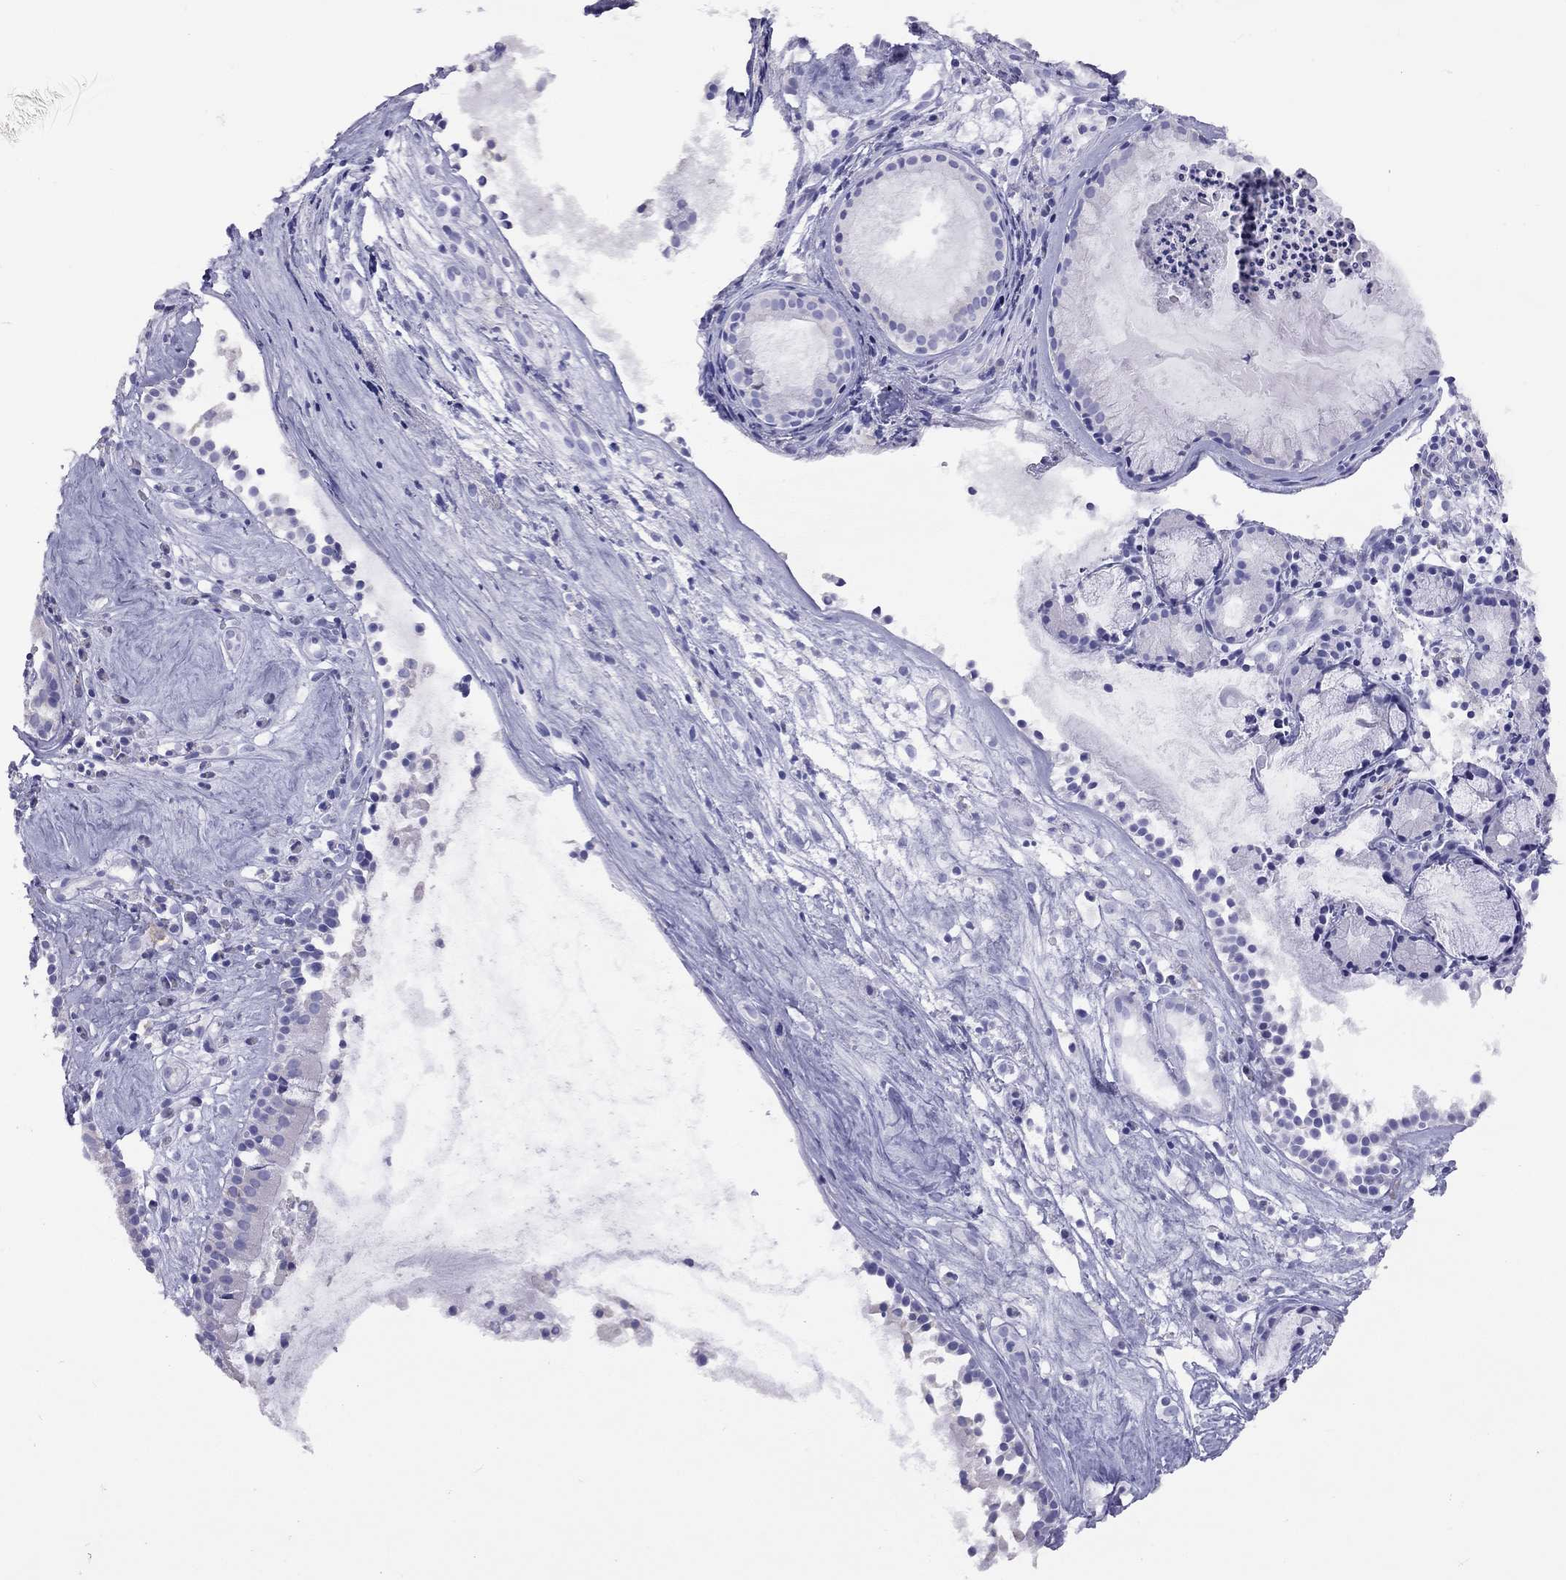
{"staining": {"intensity": "negative", "quantity": "none", "location": "none"}, "tissue": "nasopharynx", "cell_type": "Respiratory epithelial cells", "image_type": "normal", "snomed": [{"axis": "morphology", "description": "Normal tissue, NOS"}, {"axis": "topography", "description": "Nasopharynx"}], "caption": "IHC photomicrograph of normal nasopharynx stained for a protein (brown), which shows no expression in respiratory epithelial cells.", "gene": "HLA", "patient": {"sex": "female", "age": 47}}